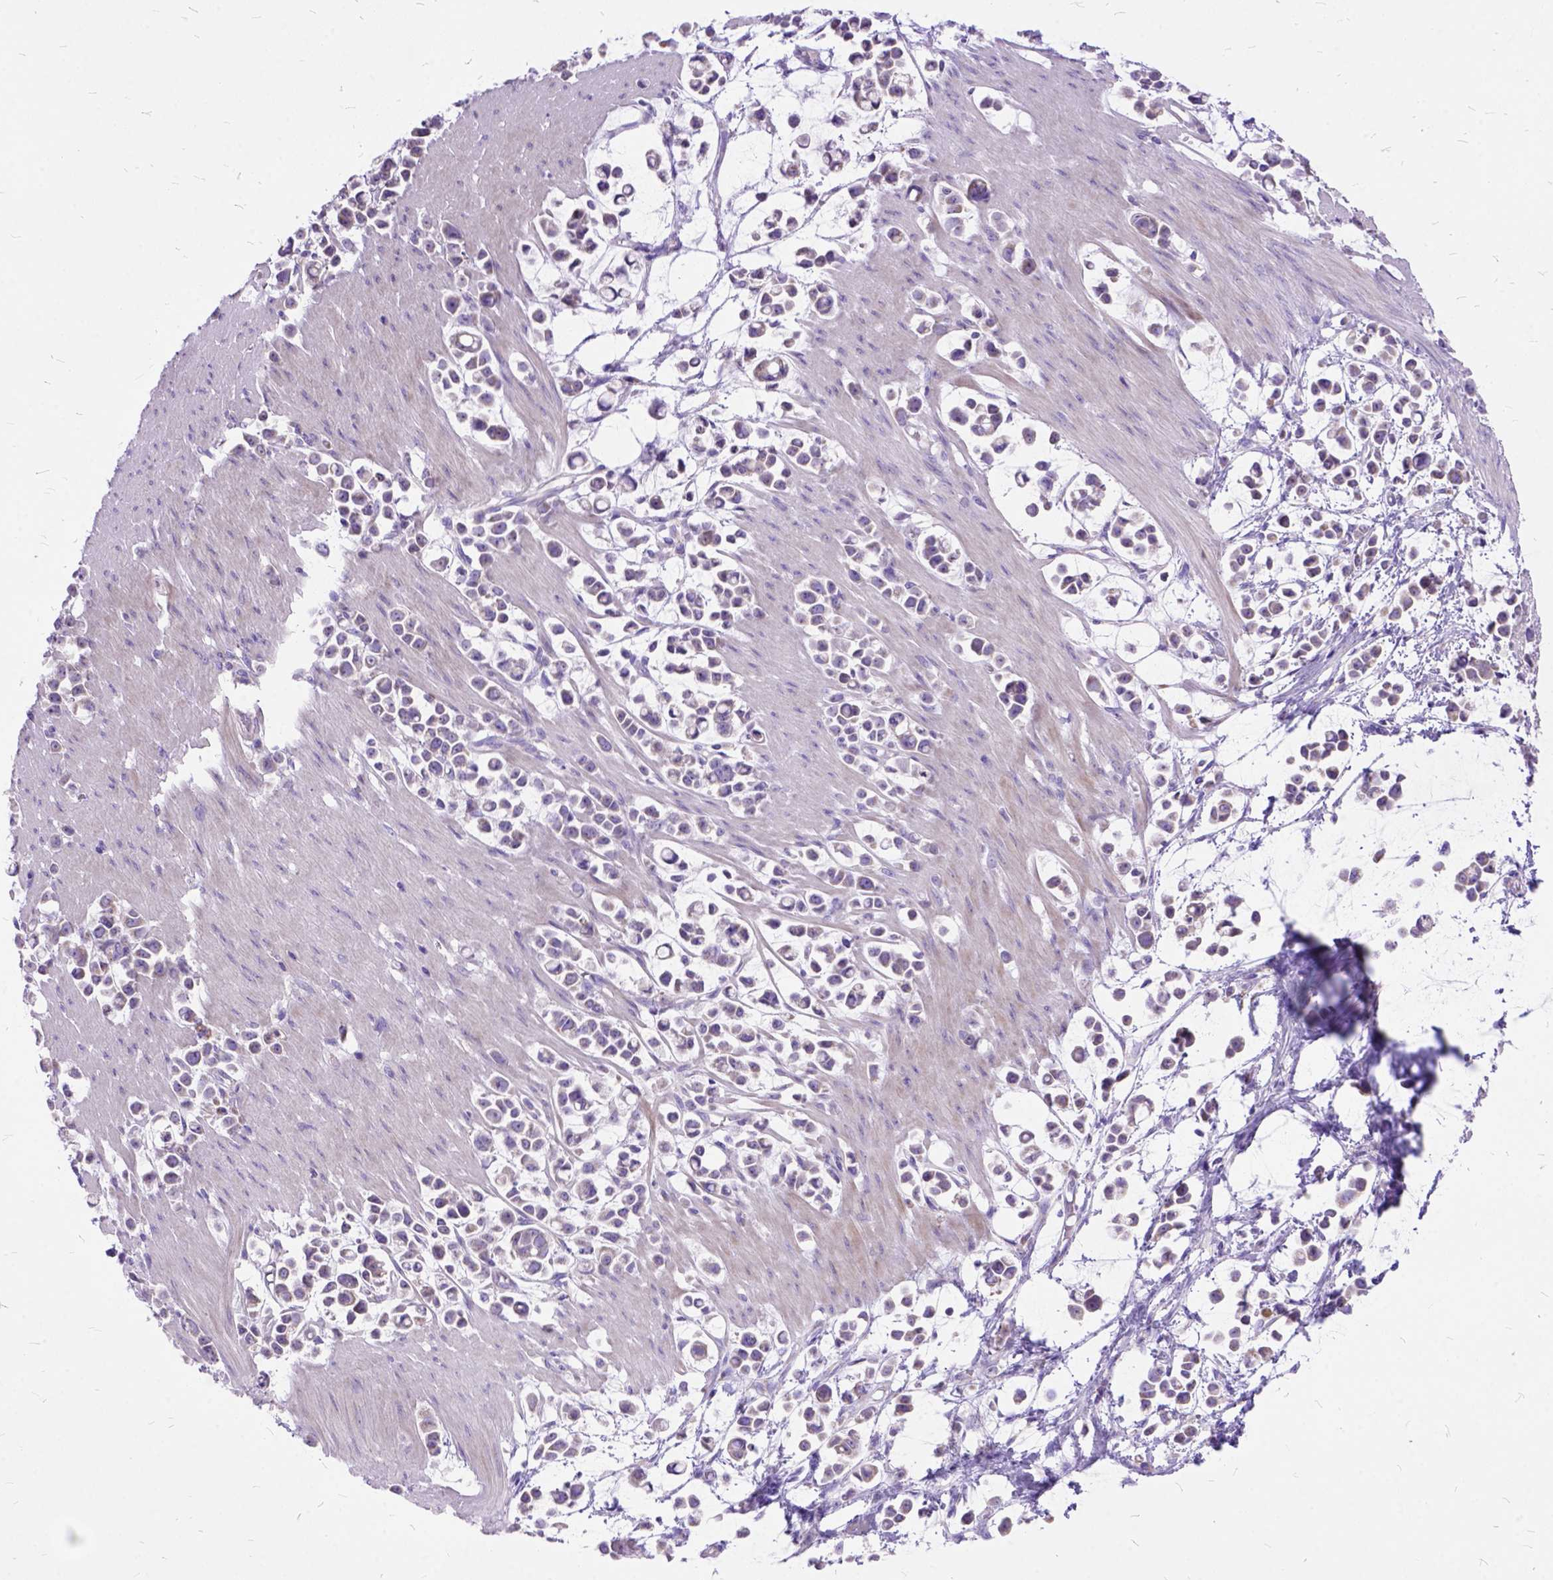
{"staining": {"intensity": "negative", "quantity": "none", "location": "none"}, "tissue": "stomach cancer", "cell_type": "Tumor cells", "image_type": "cancer", "snomed": [{"axis": "morphology", "description": "Adenocarcinoma, NOS"}, {"axis": "topography", "description": "Stomach"}], "caption": "This is a photomicrograph of immunohistochemistry staining of stomach cancer (adenocarcinoma), which shows no positivity in tumor cells.", "gene": "CTAG2", "patient": {"sex": "male", "age": 82}}